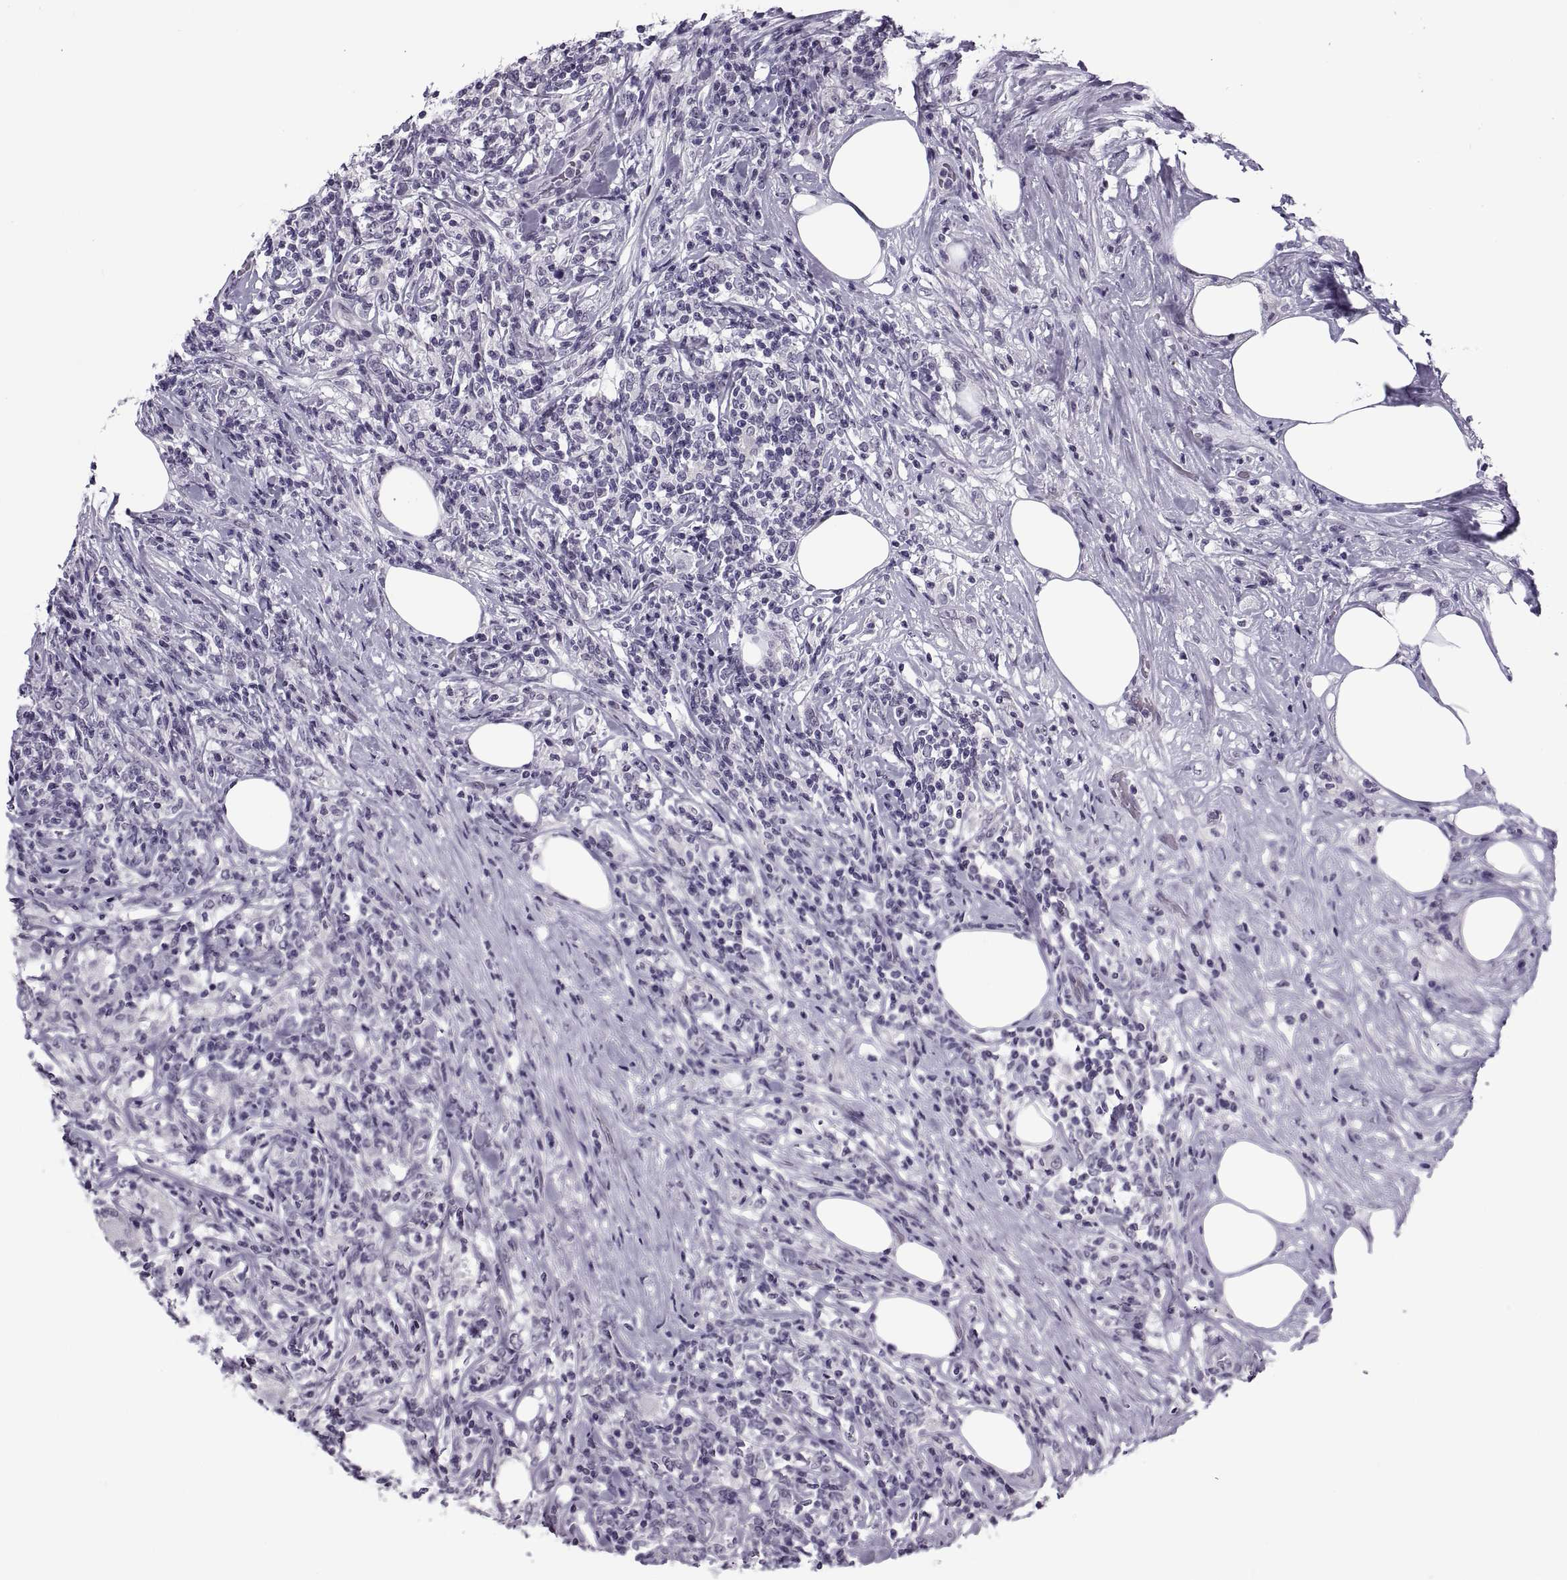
{"staining": {"intensity": "negative", "quantity": "none", "location": "none"}, "tissue": "lymphoma", "cell_type": "Tumor cells", "image_type": "cancer", "snomed": [{"axis": "morphology", "description": "Malignant lymphoma, non-Hodgkin's type, High grade"}, {"axis": "topography", "description": "Lymph node"}], "caption": "IHC photomicrograph of human lymphoma stained for a protein (brown), which exhibits no positivity in tumor cells. (DAB IHC, high magnification).", "gene": "TBC1D3G", "patient": {"sex": "female", "age": 84}}